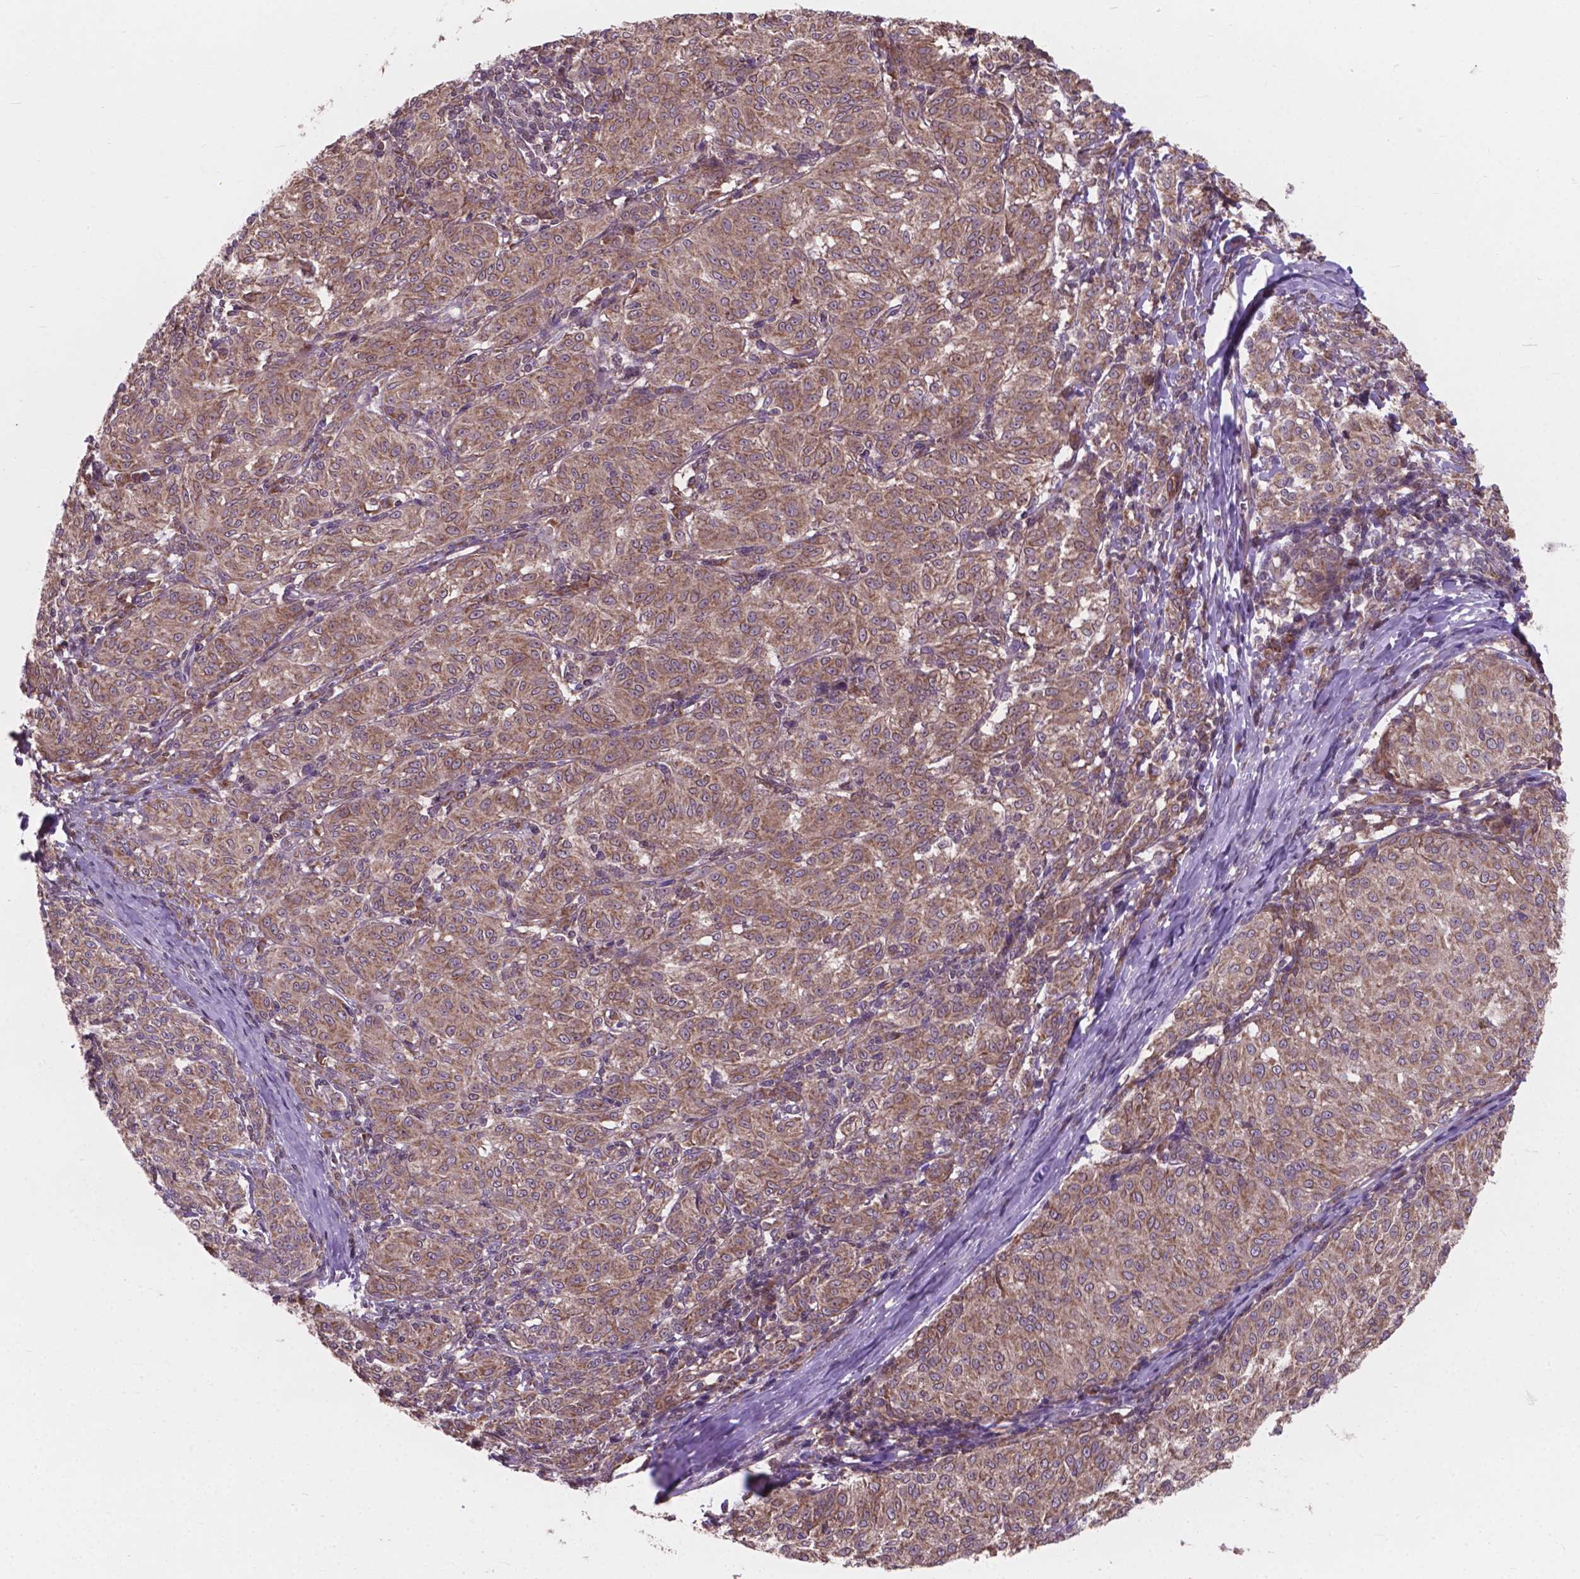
{"staining": {"intensity": "weak", "quantity": ">75%", "location": "cytoplasmic/membranous"}, "tissue": "melanoma", "cell_type": "Tumor cells", "image_type": "cancer", "snomed": [{"axis": "morphology", "description": "Malignant melanoma, NOS"}, {"axis": "topography", "description": "Skin"}], "caption": "An image showing weak cytoplasmic/membranous expression in about >75% of tumor cells in malignant melanoma, as visualized by brown immunohistochemical staining.", "gene": "MRPL33", "patient": {"sex": "female", "age": 72}}